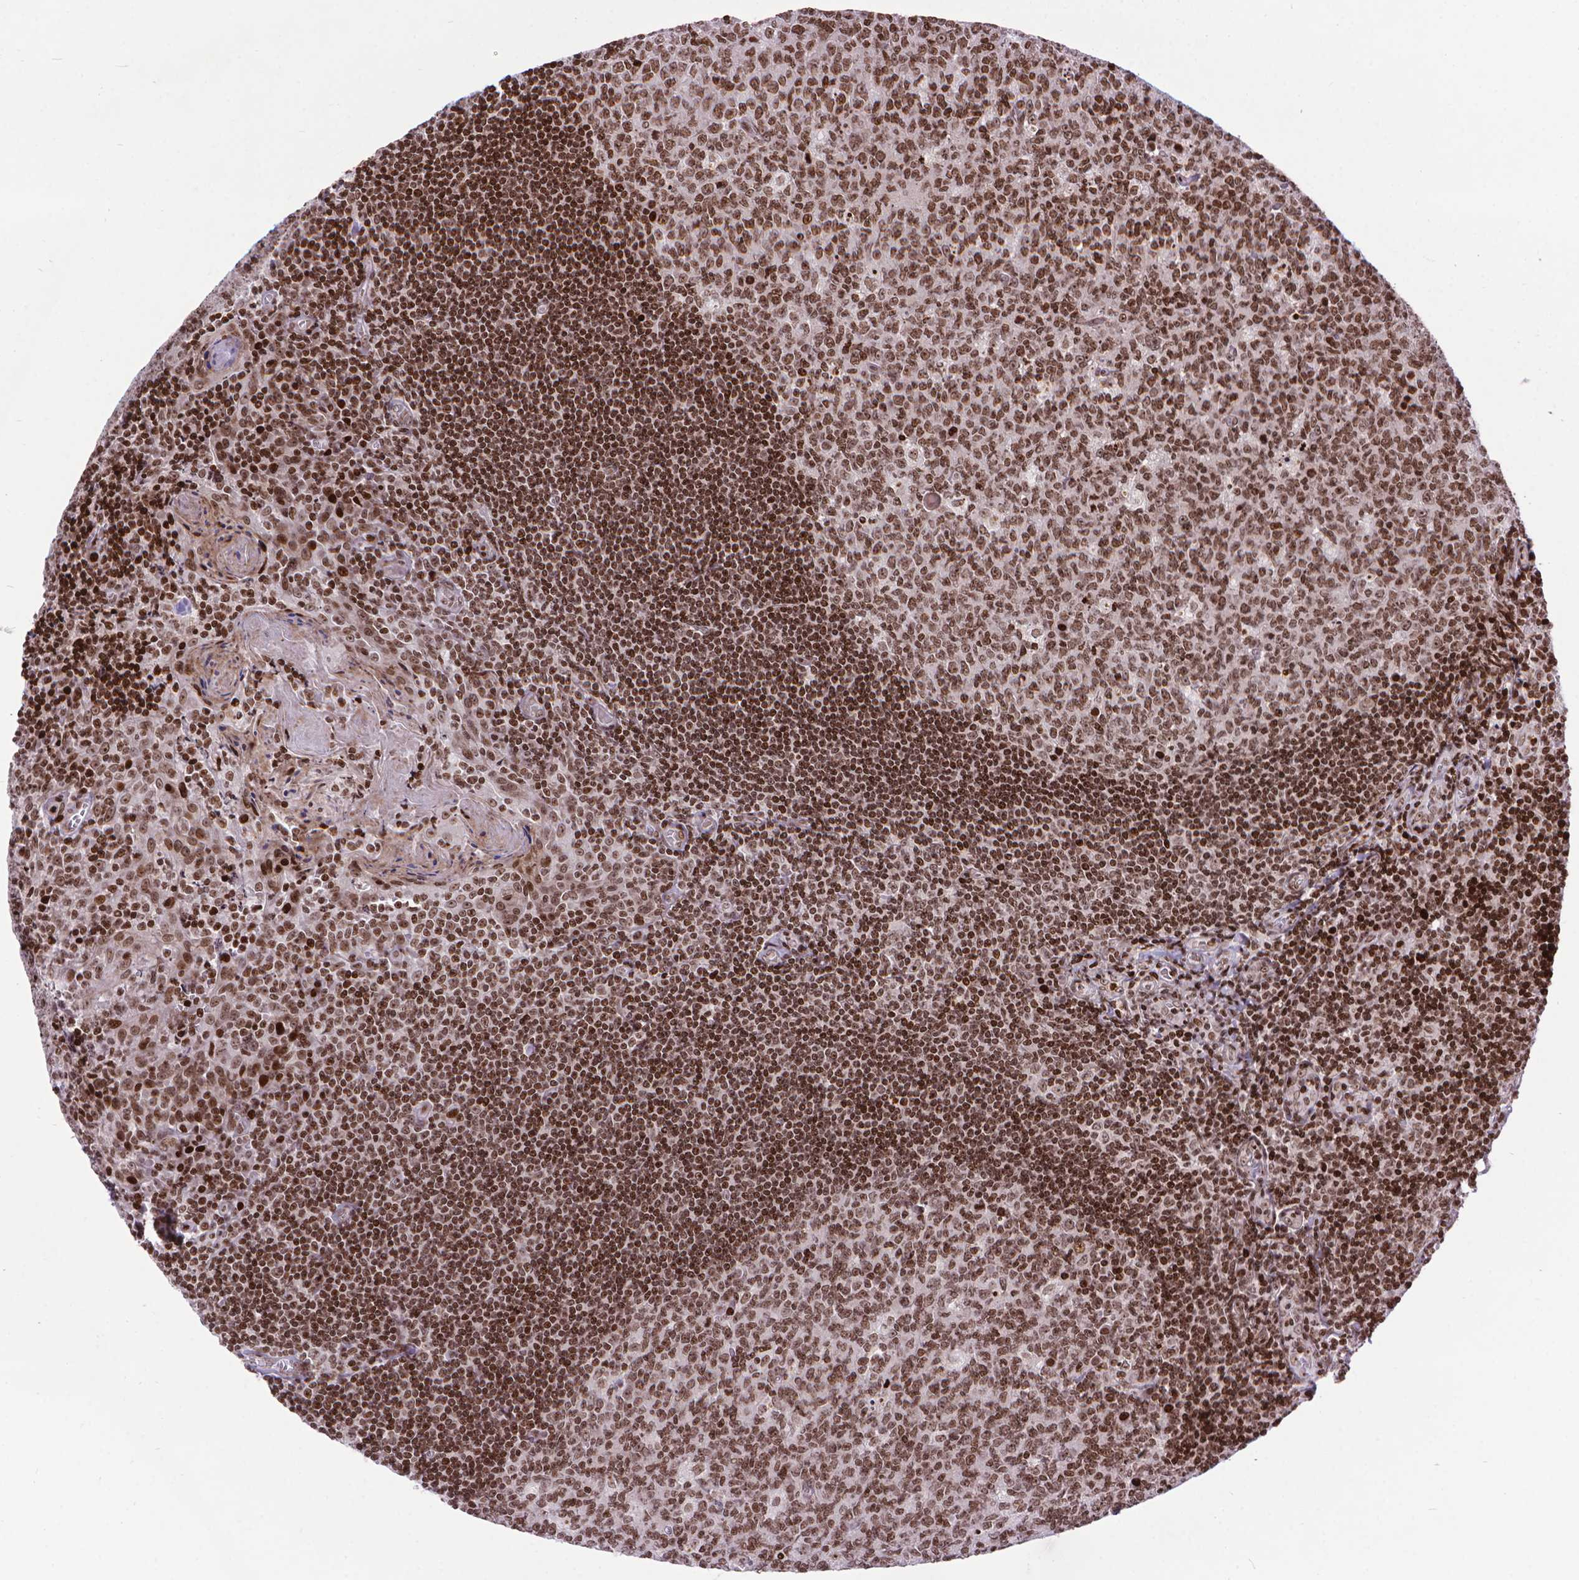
{"staining": {"intensity": "moderate", "quantity": ">75%", "location": "nuclear"}, "tissue": "tonsil", "cell_type": "Germinal center cells", "image_type": "normal", "snomed": [{"axis": "morphology", "description": "Normal tissue, NOS"}, {"axis": "morphology", "description": "Inflammation, NOS"}, {"axis": "topography", "description": "Tonsil"}], "caption": "IHC (DAB) staining of benign human tonsil reveals moderate nuclear protein expression in about >75% of germinal center cells. The staining was performed using DAB to visualize the protein expression in brown, while the nuclei were stained in blue with hematoxylin (Magnification: 20x).", "gene": "AMER1", "patient": {"sex": "female", "age": 31}}